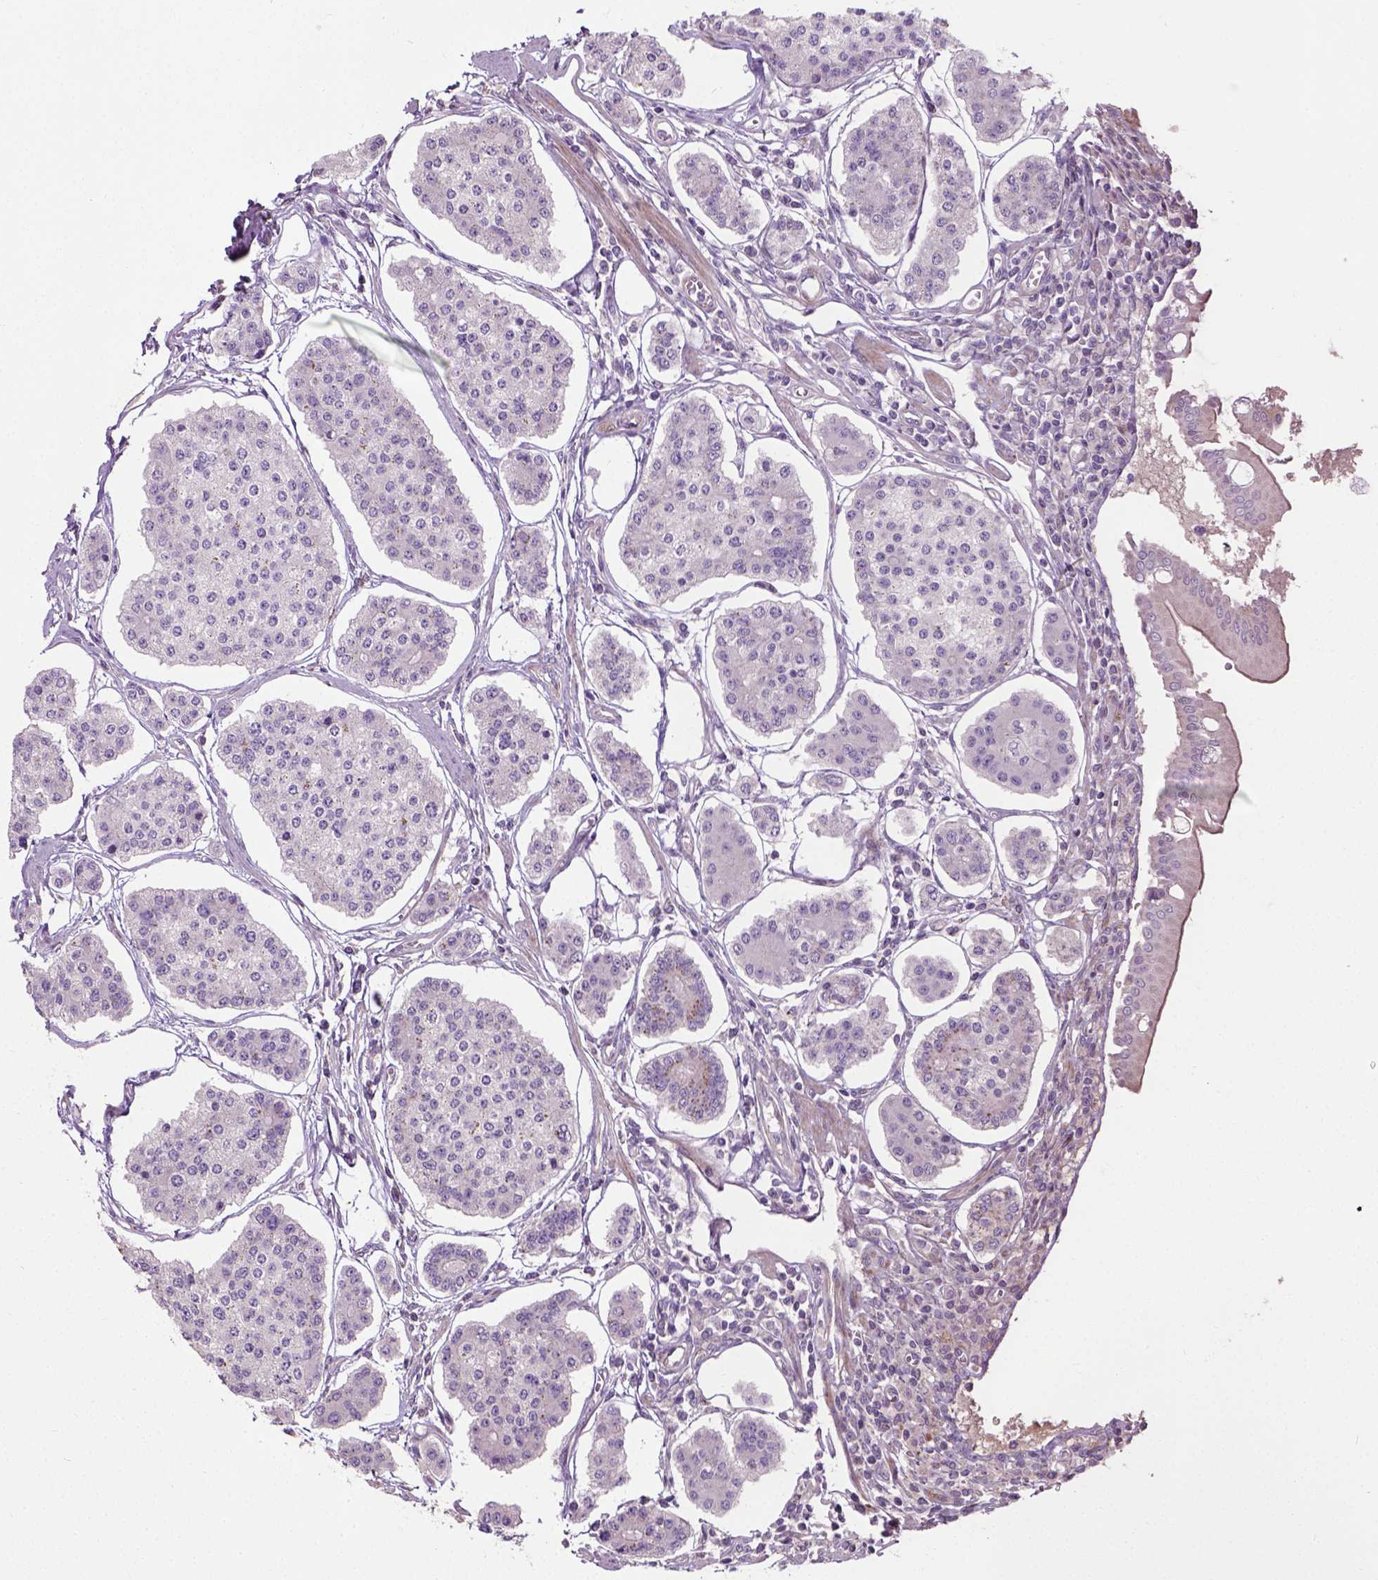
{"staining": {"intensity": "negative", "quantity": "none", "location": "none"}, "tissue": "carcinoid", "cell_type": "Tumor cells", "image_type": "cancer", "snomed": [{"axis": "morphology", "description": "Carcinoid, malignant, NOS"}, {"axis": "topography", "description": "Small intestine"}], "caption": "A histopathology image of human carcinoid is negative for staining in tumor cells.", "gene": "PKP3", "patient": {"sex": "female", "age": 65}}